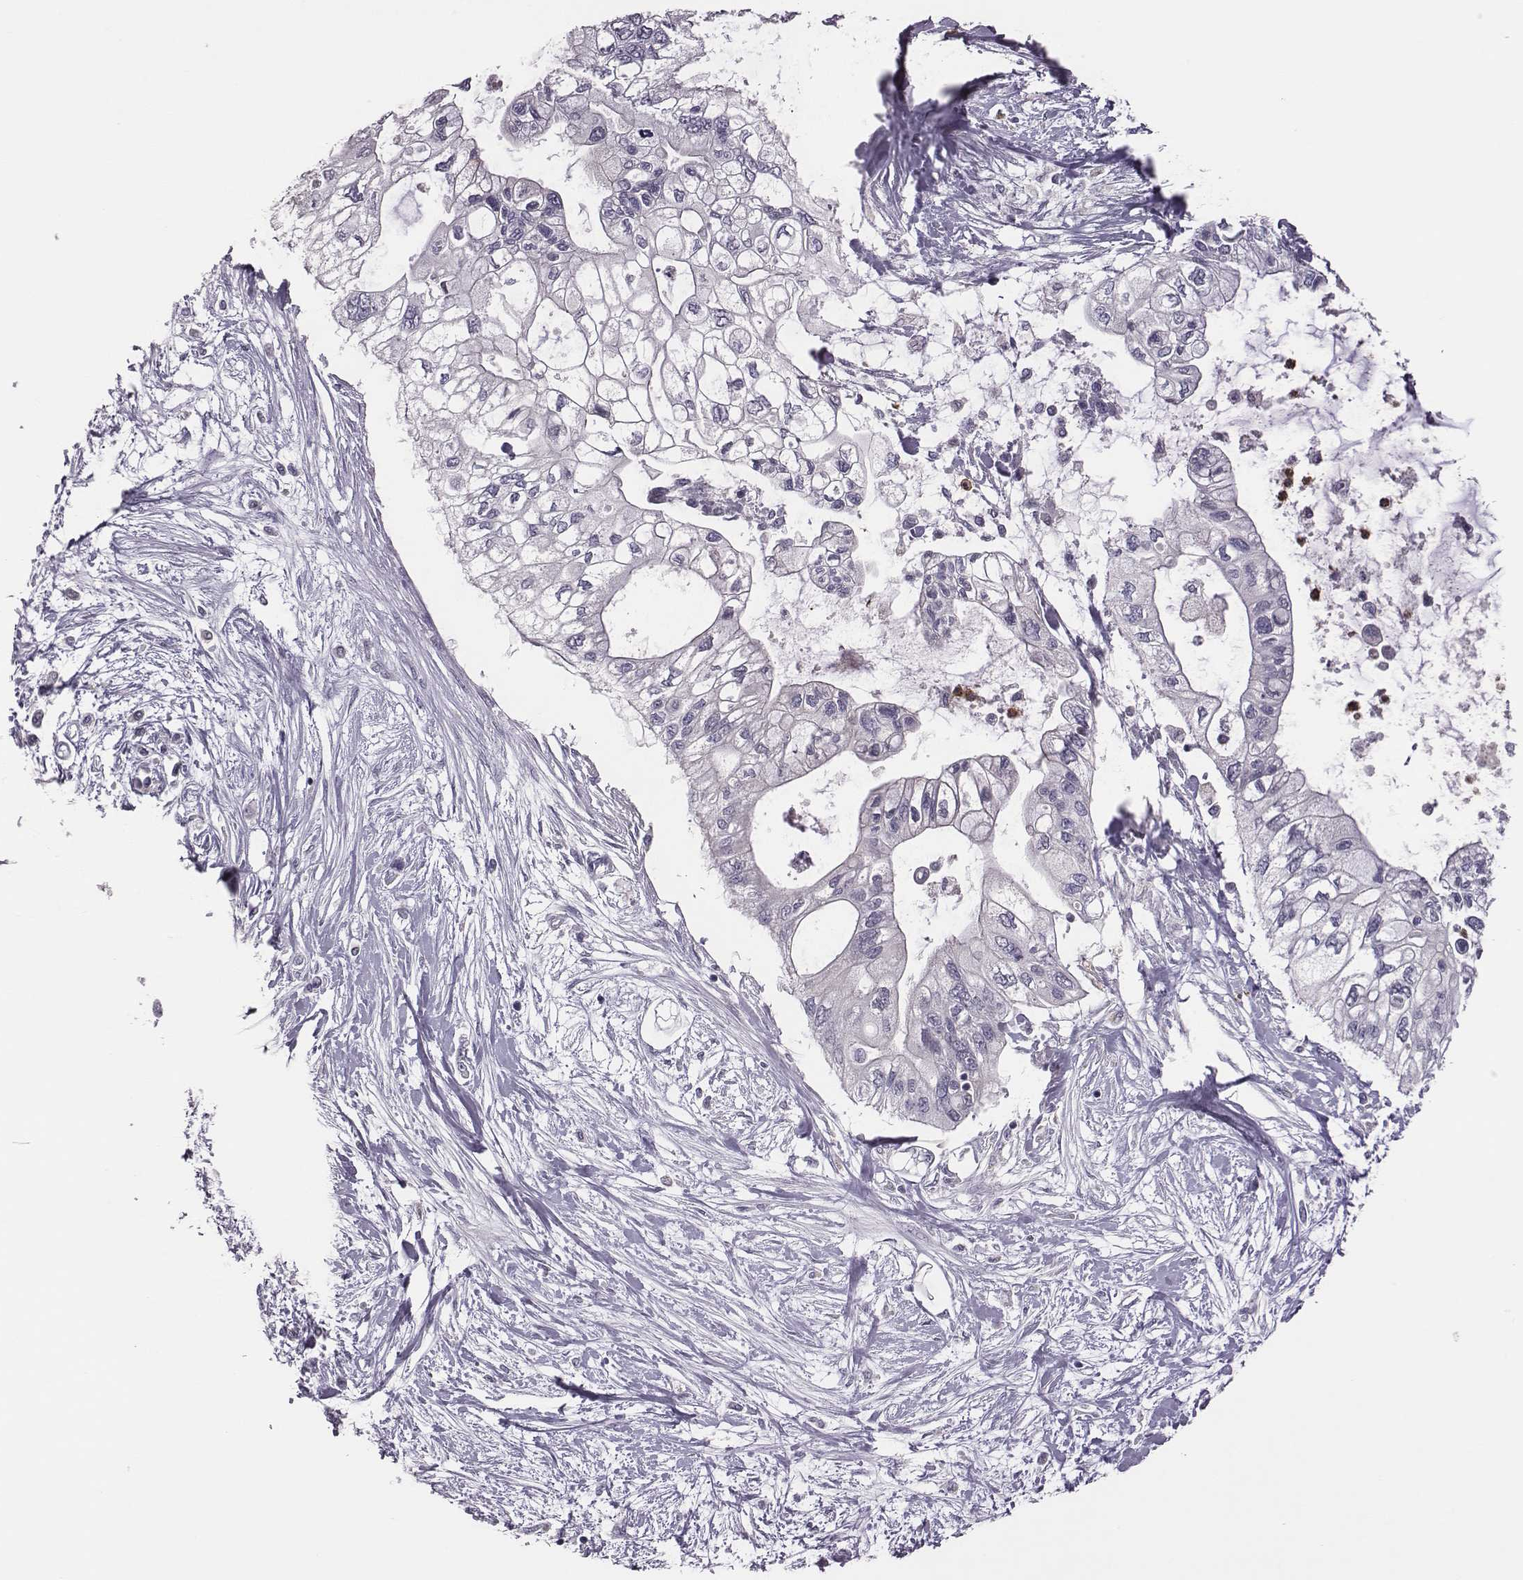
{"staining": {"intensity": "negative", "quantity": "none", "location": "none"}, "tissue": "pancreatic cancer", "cell_type": "Tumor cells", "image_type": "cancer", "snomed": [{"axis": "morphology", "description": "Adenocarcinoma, NOS"}, {"axis": "topography", "description": "Pancreas"}], "caption": "Tumor cells show no significant protein expression in pancreatic cancer.", "gene": "KMO", "patient": {"sex": "female", "age": 77}}